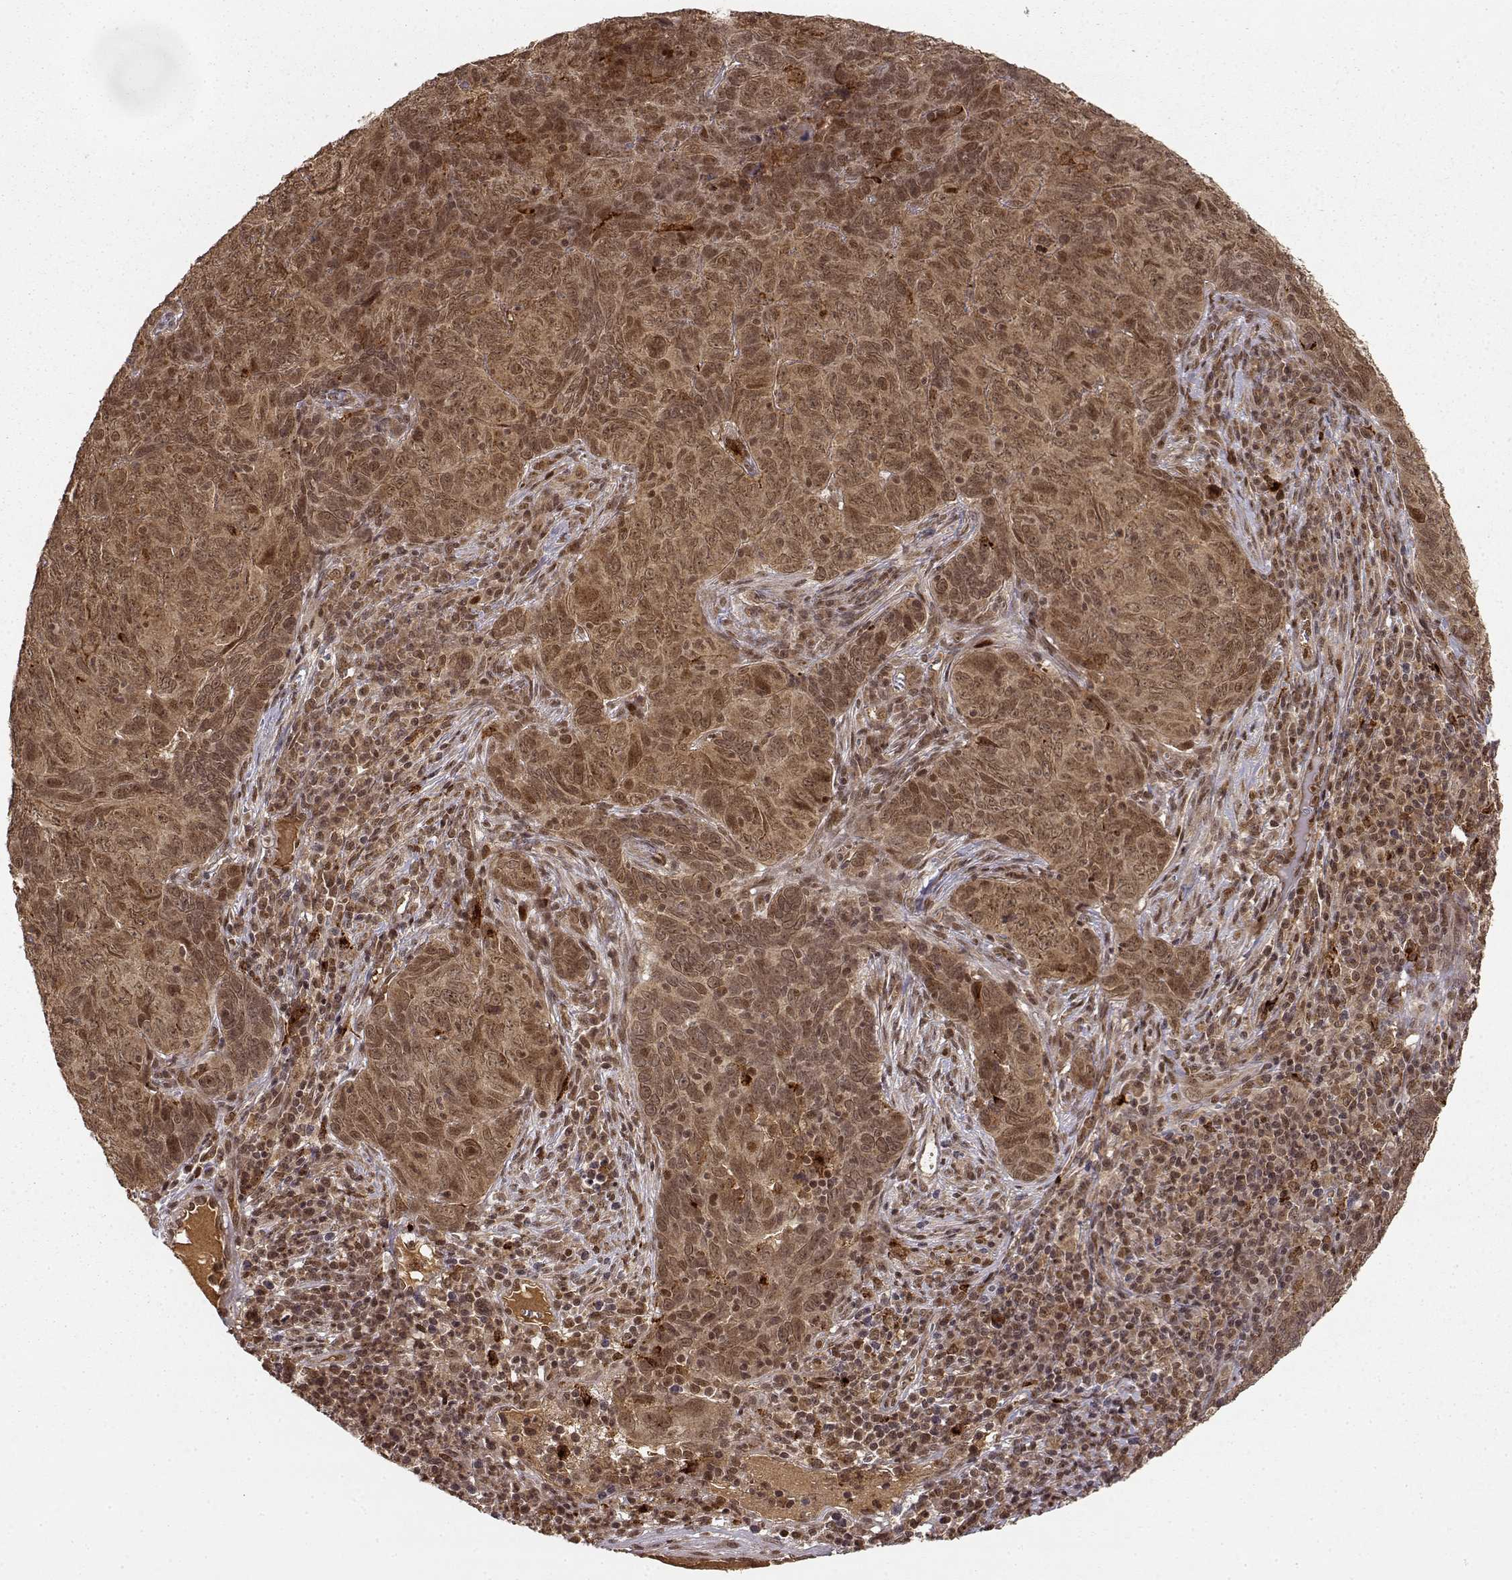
{"staining": {"intensity": "moderate", "quantity": ">75%", "location": "cytoplasmic/membranous,nuclear"}, "tissue": "skin cancer", "cell_type": "Tumor cells", "image_type": "cancer", "snomed": [{"axis": "morphology", "description": "Squamous cell carcinoma, NOS"}, {"axis": "topography", "description": "Skin"}, {"axis": "topography", "description": "Anal"}], "caption": "Skin cancer stained with immunohistochemistry (IHC) exhibits moderate cytoplasmic/membranous and nuclear expression in about >75% of tumor cells.", "gene": "MAEA", "patient": {"sex": "female", "age": 51}}